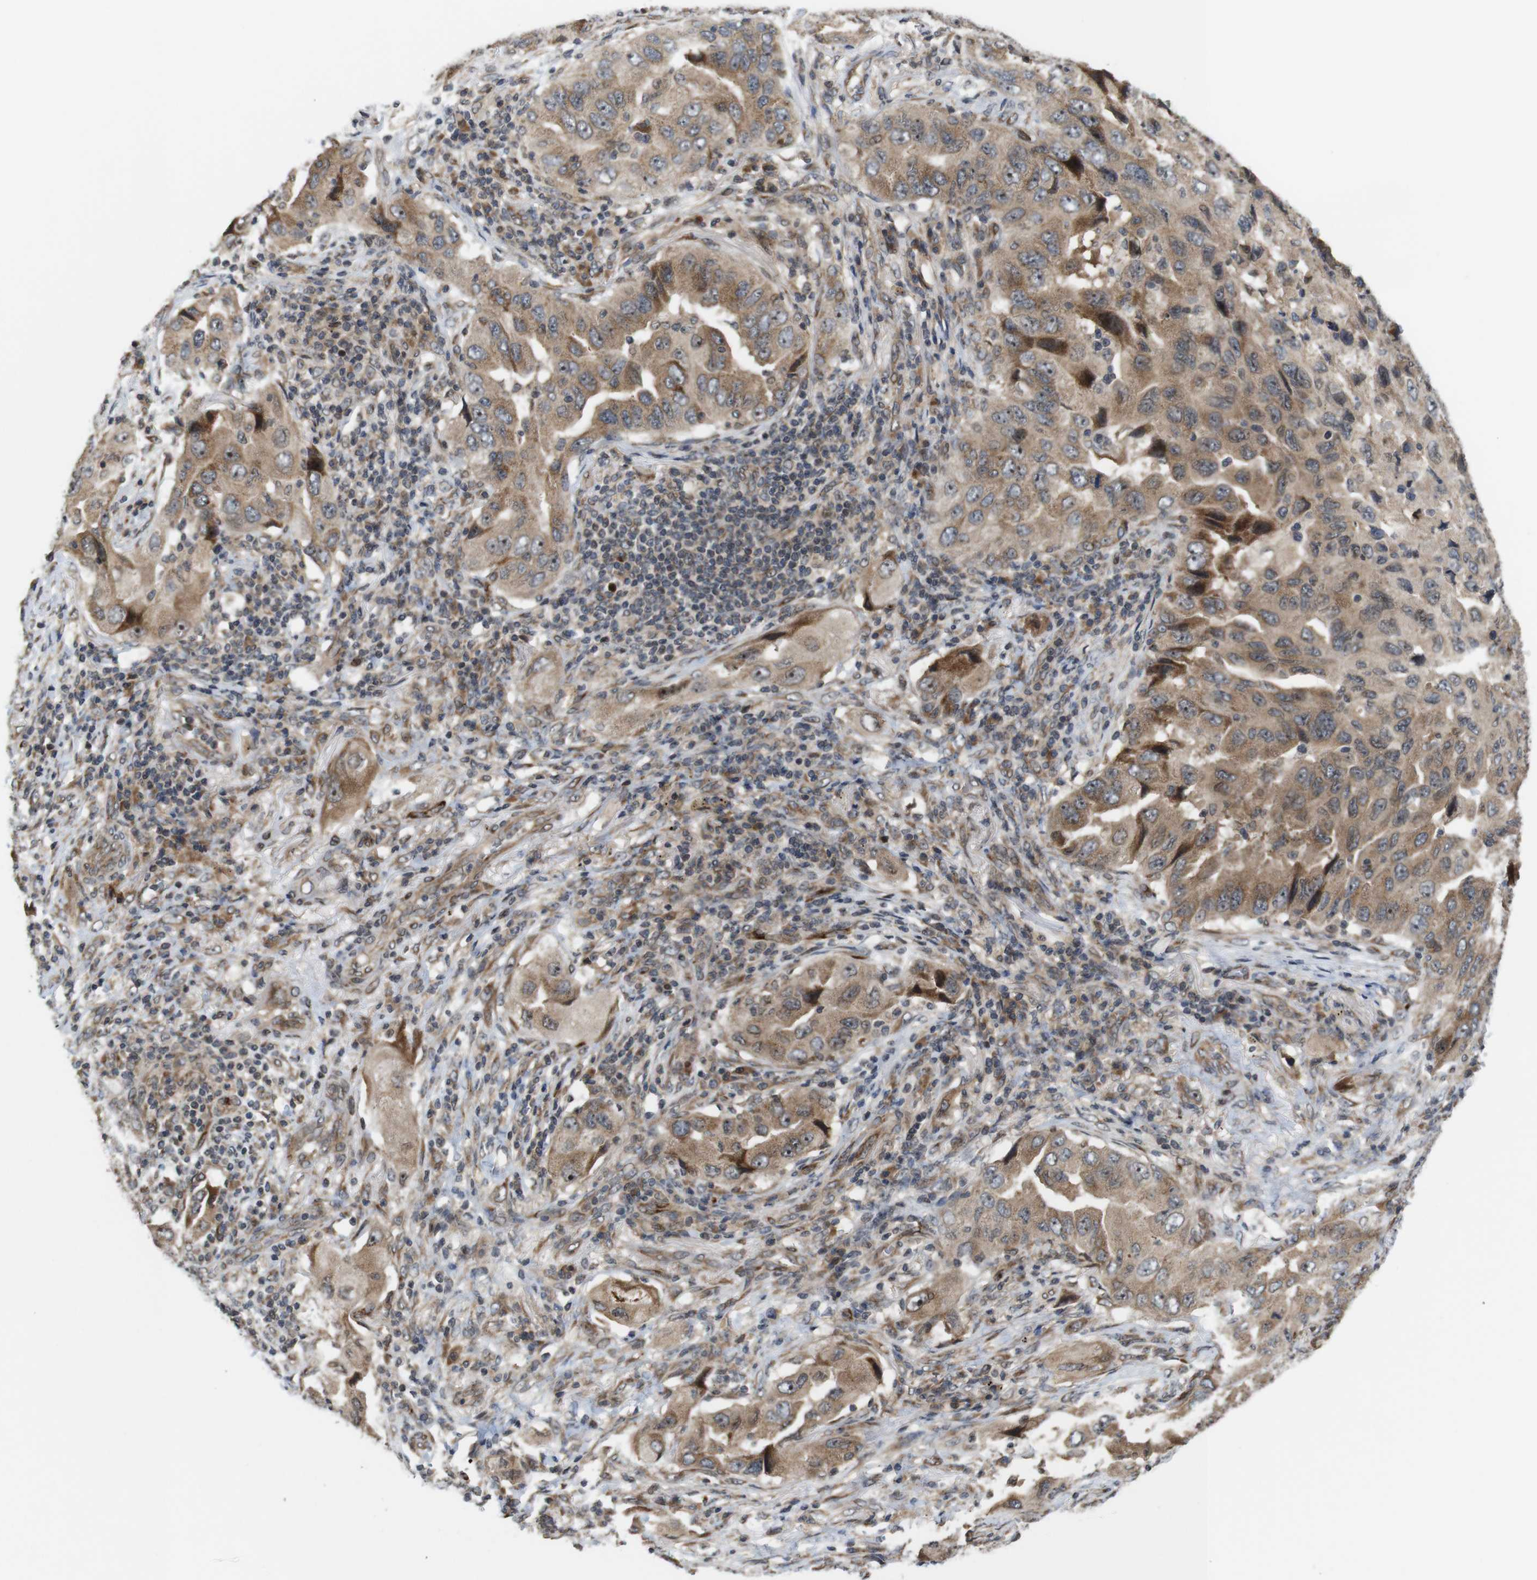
{"staining": {"intensity": "moderate", "quantity": ">75%", "location": "cytoplasmic/membranous,nuclear"}, "tissue": "lung cancer", "cell_type": "Tumor cells", "image_type": "cancer", "snomed": [{"axis": "morphology", "description": "Adenocarcinoma, NOS"}, {"axis": "topography", "description": "Lung"}], "caption": "This photomicrograph displays immunohistochemistry (IHC) staining of human adenocarcinoma (lung), with medium moderate cytoplasmic/membranous and nuclear positivity in approximately >75% of tumor cells.", "gene": "EFCAB14", "patient": {"sex": "female", "age": 65}}